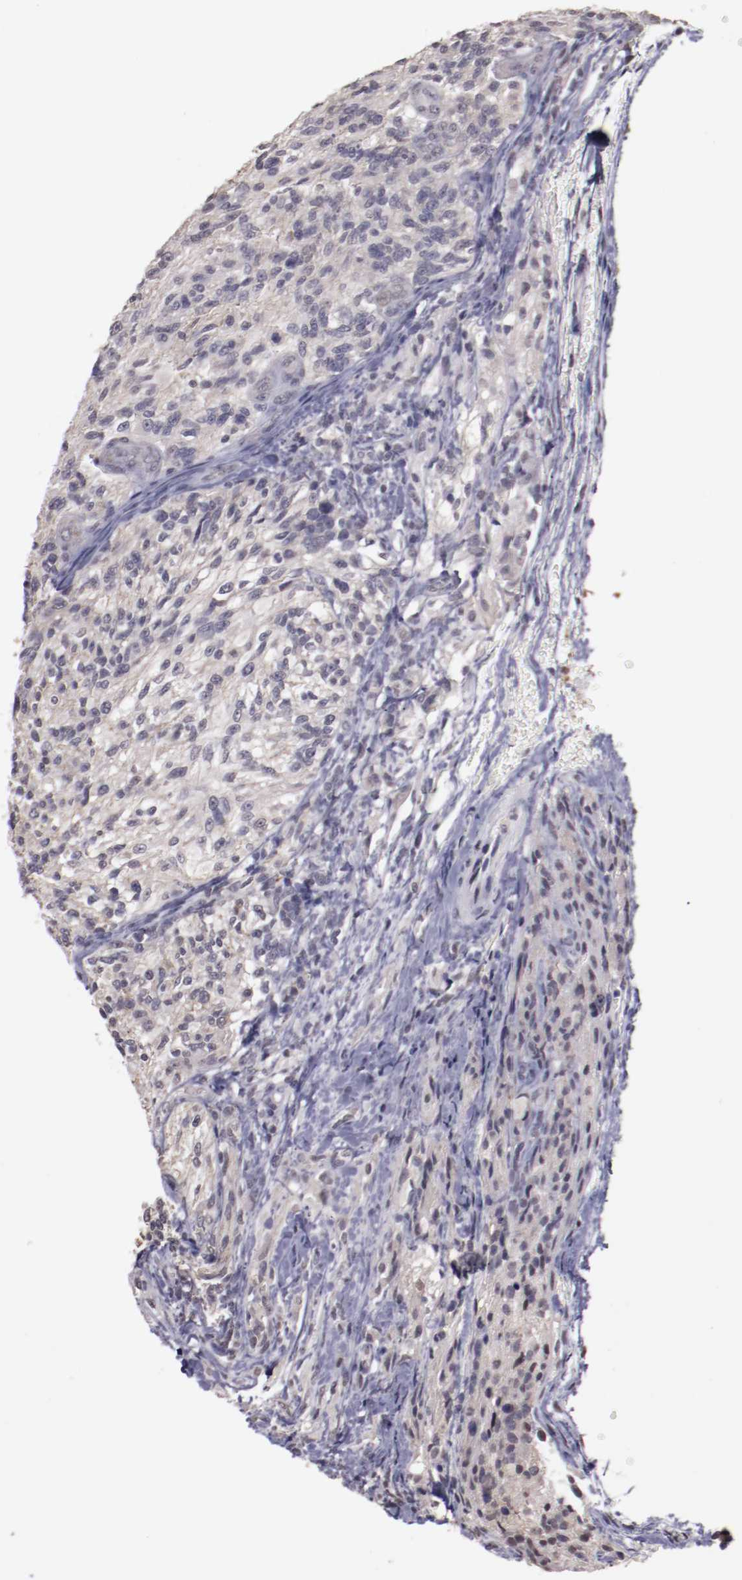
{"staining": {"intensity": "moderate", "quantity": "<25%", "location": "cytoplasmic/membranous,nuclear"}, "tissue": "glioma", "cell_type": "Tumor cells", "image_type": "cancer", "snomed": [{"axis": "morphology", "description": "Normal tissue, NOS"}, {"axis": "morphology", "description": "Glioma, malignant, High grade"}, {"axis": "topography", "description": "Cerebral cortex"}], "caption": "Glioma stained with DAB (3,3'-diaminobenzidine) immunohistochemistry (IHC) demonstrates low levels of moderate cytoplasmic/membranous and nuclear staining in approximately <25% of tumor cells.", "gene": "NRXN3", "patient": {"sex": "male", "age": 56}}